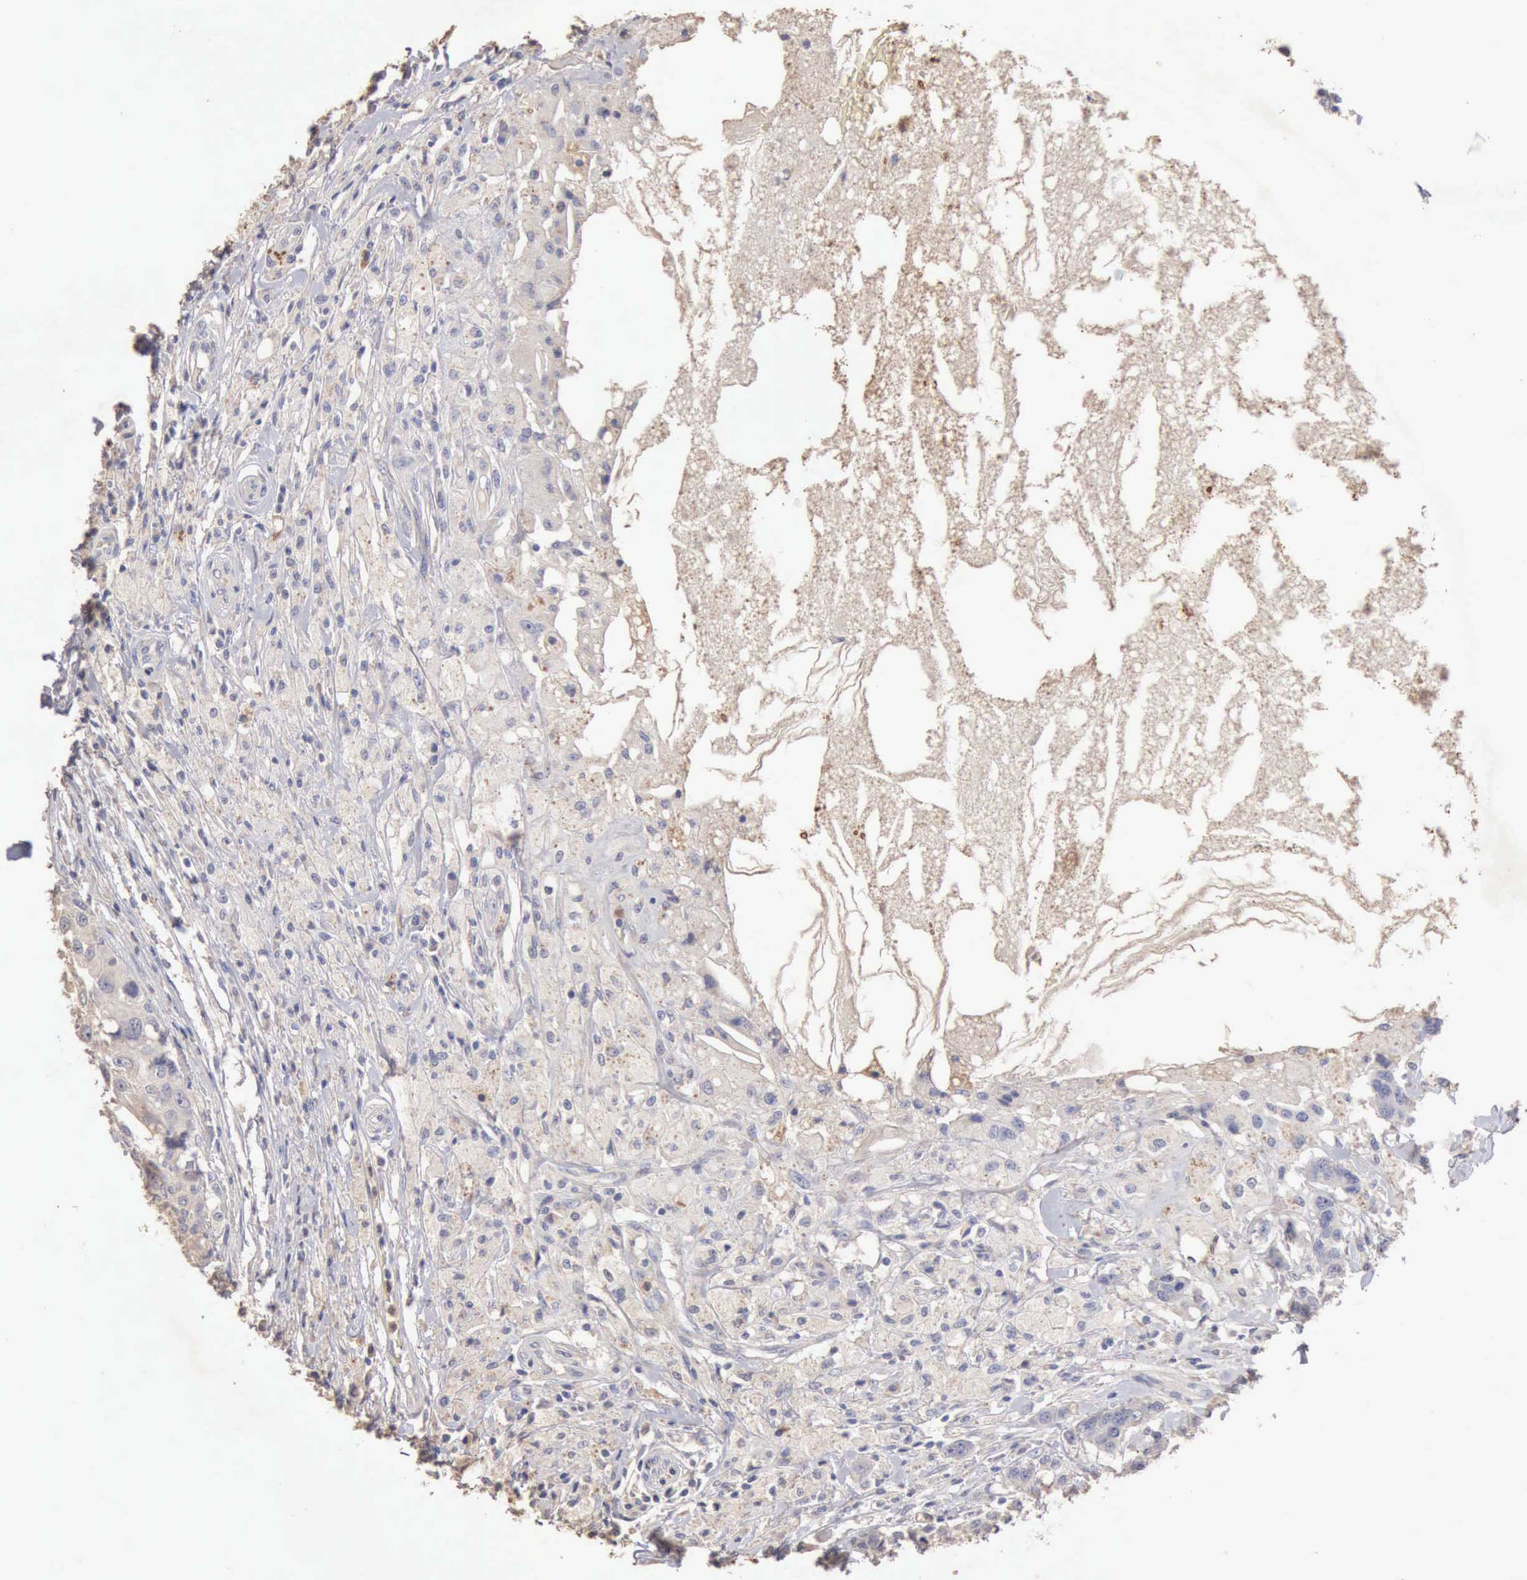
{"staining": {"intensity": "negative", "quantity": "none", "location": "none"}, "tissue": "breast cancer", "cell_type": "Tumor cells", "image_type": "cancer", "snomed": [{"axis": "morphology", "description": "Duct carcinoma"}, {"axis": "topography", "description": "Breast"}], "caption": "Breast cancer was stained to show a protein in brown. There is no significant positivity in tumor cells.", "gene": "KRT6B", "patient": {"sex": "female", "age": 27}}